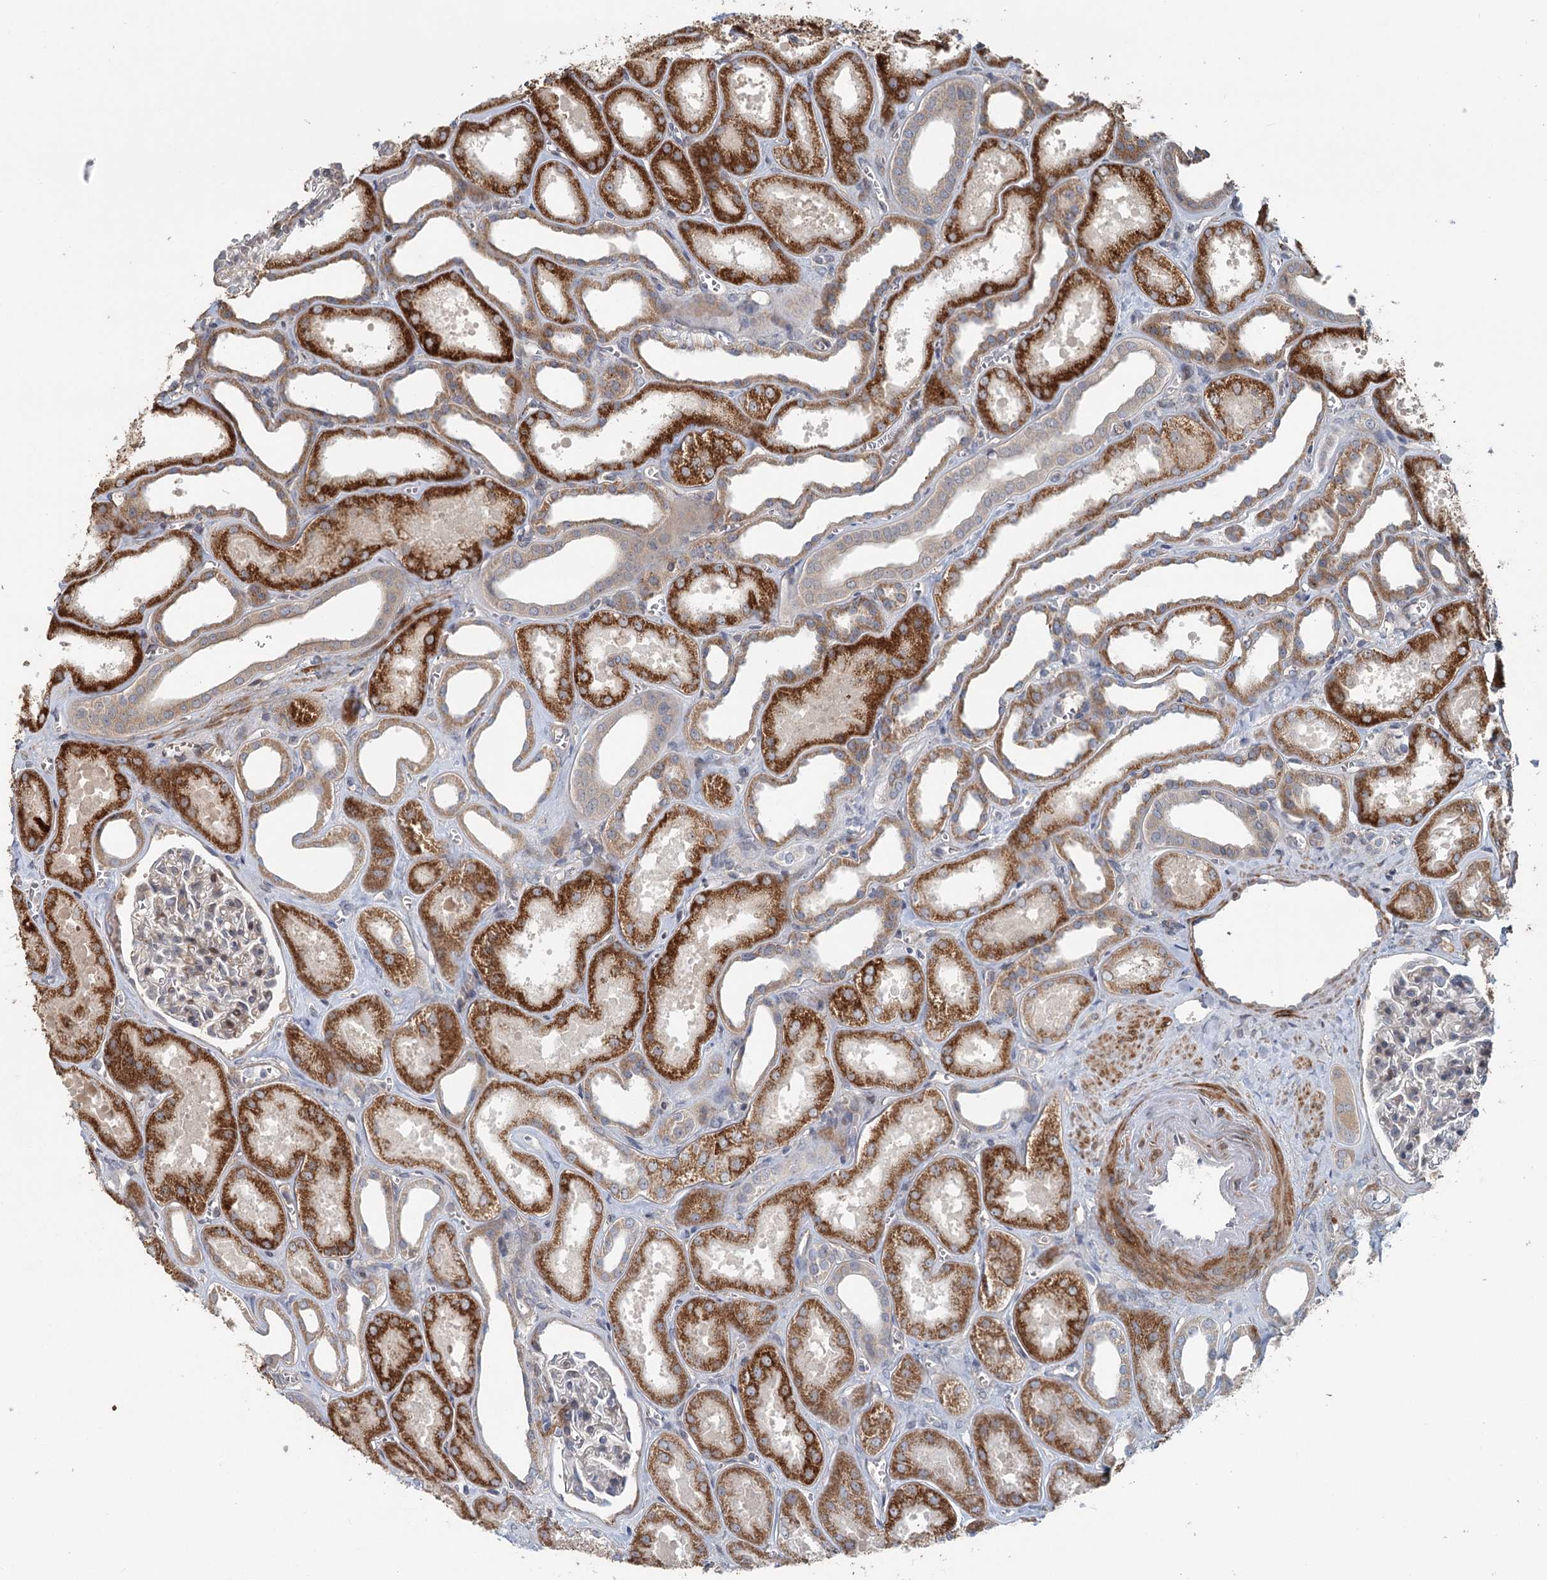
{"staining": {"intensity": "moderate", "quantity": "<25%", "location": "cytoplasmic/membranous"}, "tissue": "kidney", "cell_type": "Cells in glomeruli", "image_type": "normal", "snomed": [{"axis": "morphology", "description": "Normal tissue, NOS"}, {"axis": "morphology", "description": "Adenocarcinoma, NOS"}, {"axis": "topography", "description": "Kidney"}], "caption": "Protein staining of unremarkable kidney exhibits moderate cytoplasmic/membranous positivity in approximately <25% of cells in glomeruli. Nuclei are stained in blue.", "gene": "RNF111", "patient": {"sex": "female", "age": 68}}